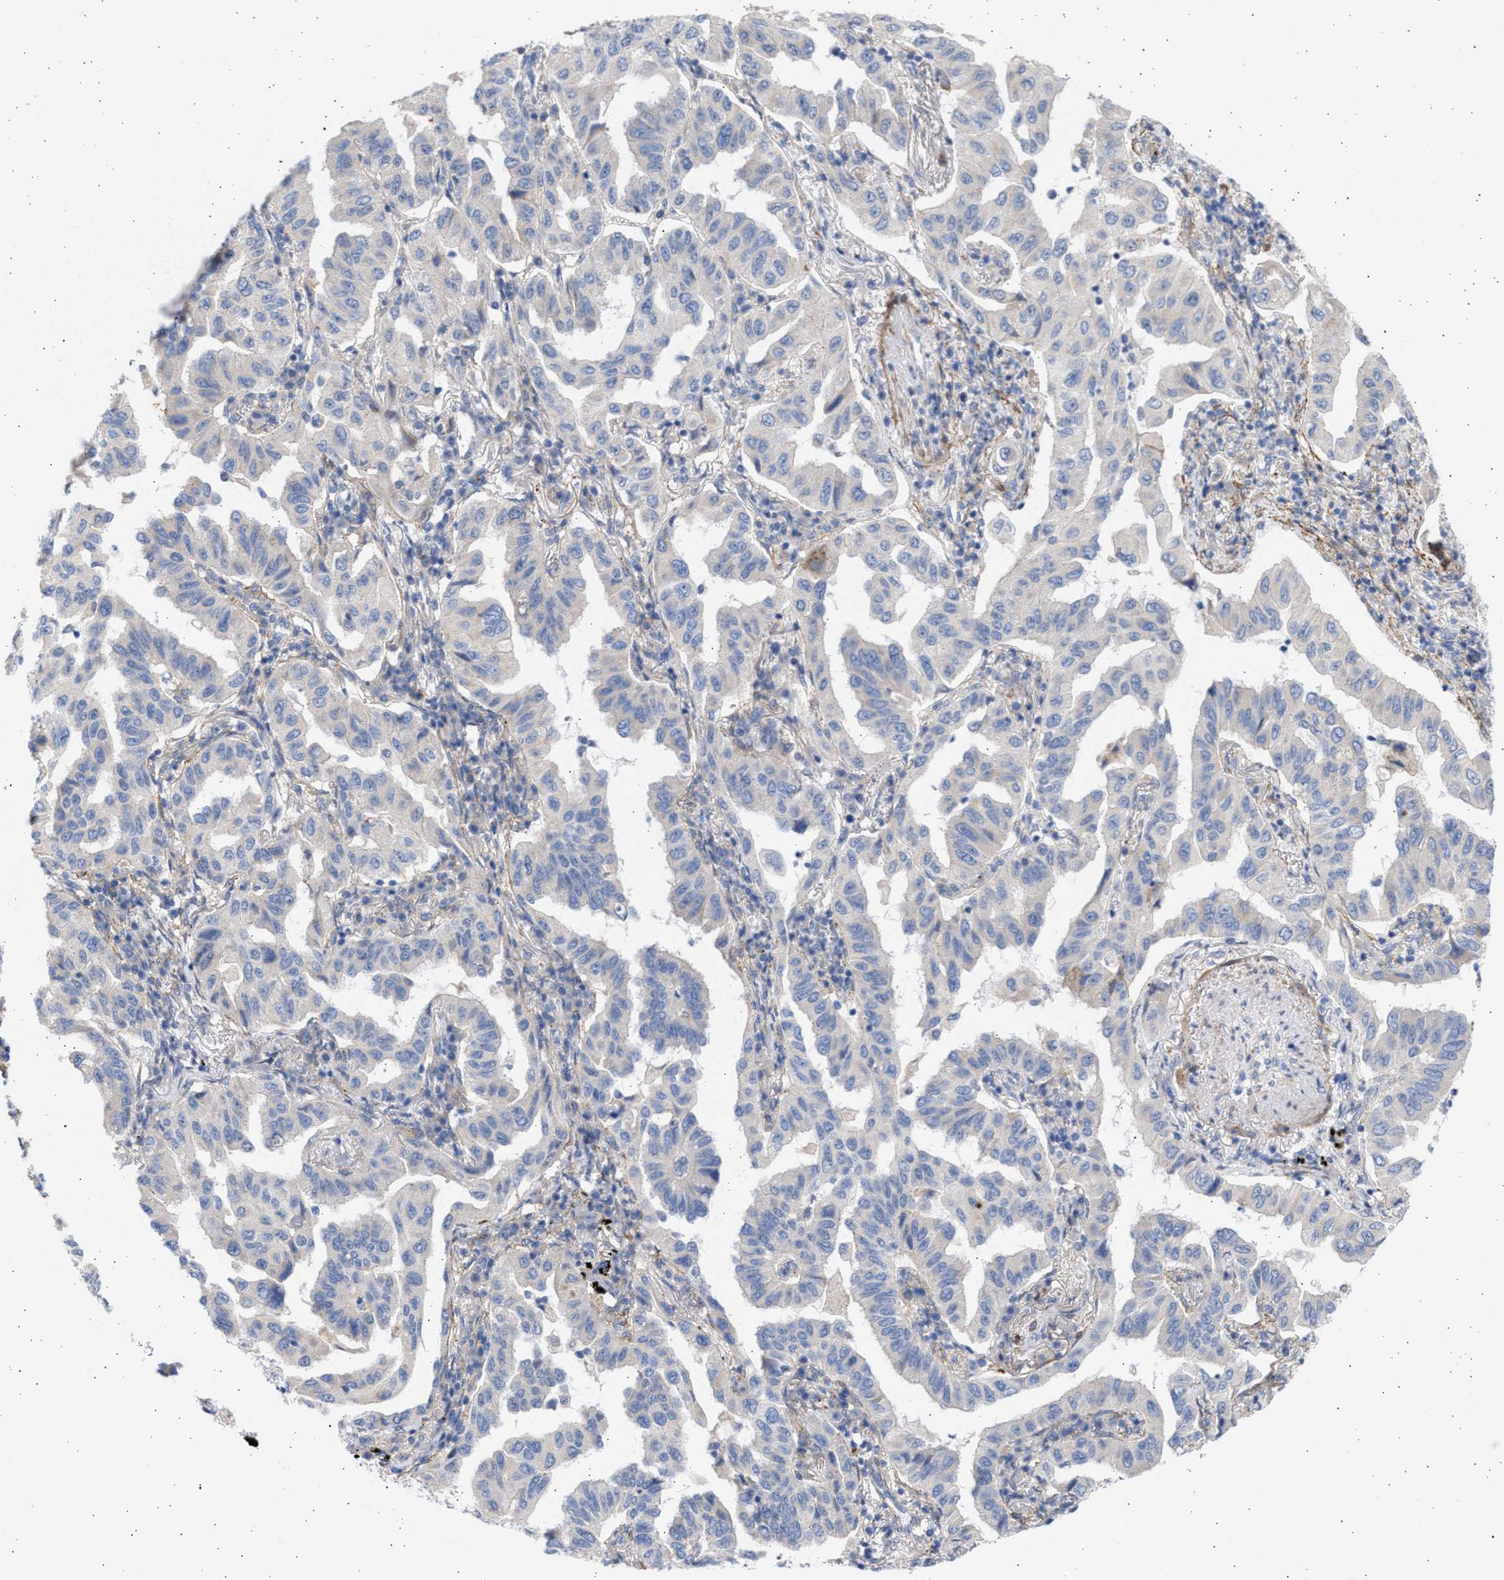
{"staining": {"intensity": "negative", "quantity": "none", "location": "none"}, "tissue": "lung cancer", "cell_type": "Tumor cells", "image_type": "cancer", "snomed": [{"axis": "morphology", "description": "Adenocarcinoma, NOS"}, {"axis": "topography", "description": "Lung"}], "caption": "The photomicrograph reveals no staining of tumor cells in lung cancer.", "gene": "NBR1", "patient": {"sex": "female", "age": 65}}